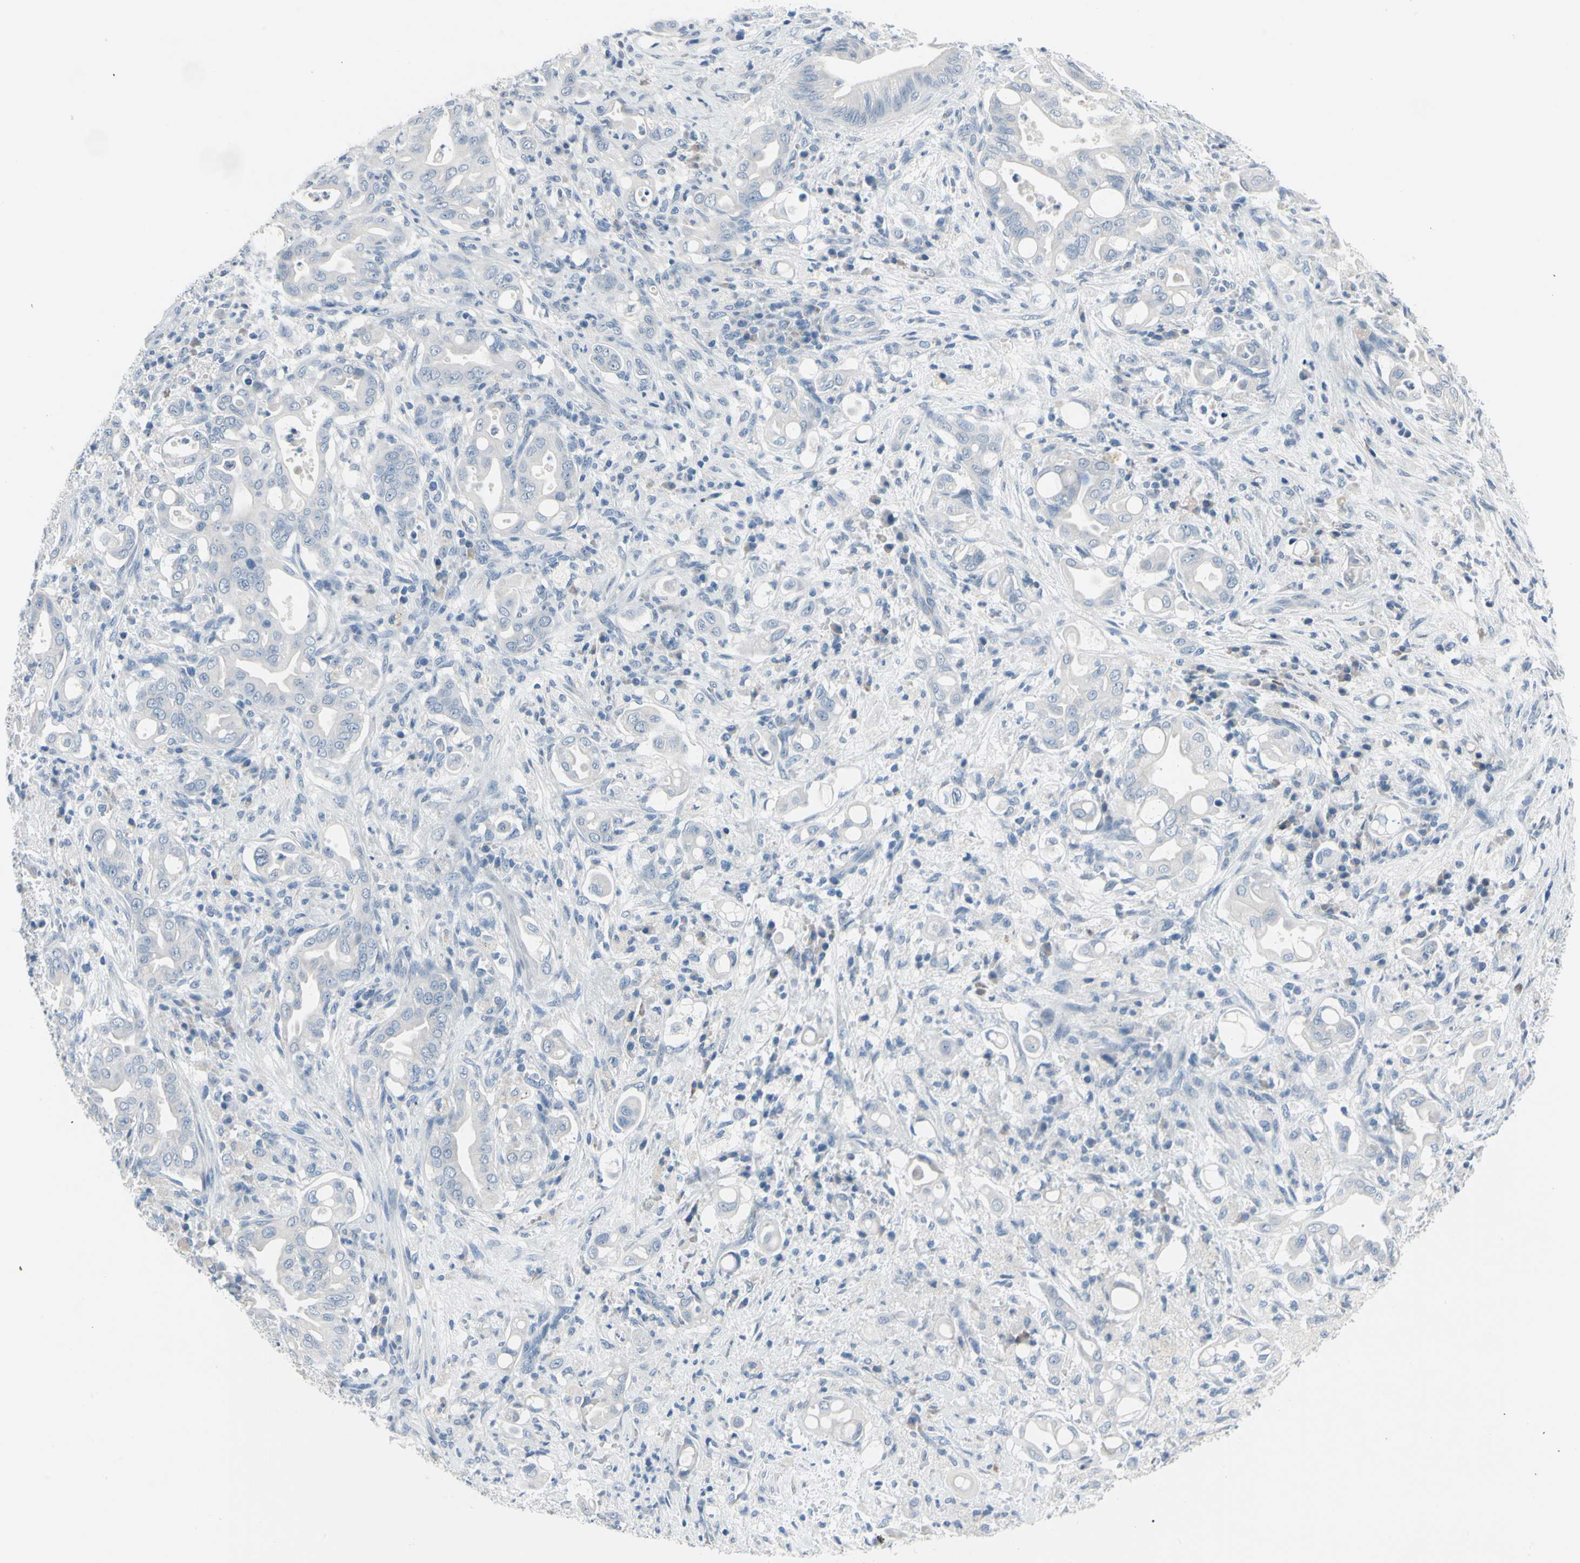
{"staining": {"intensity": "negative", "quantity": "none", "location": "none"}, "tissue": "liver cancer", "cell_type": "Tumor cells", "image_type": "cancer", "snomed": [{"axis": "morphology", "description": "Cholangiocarcinoma"}, {"axis": "topography", "description": "Liver"}], "caption": "Liver cancer was stained to show a protein in brown. There is no significant positivity in tumor cells. The staining is performed using DAB brown chromogen with nuclei counter-stained in using hematoxylin.", "gene": "PGR", "patient": {"sex": "female", "age": 68}}